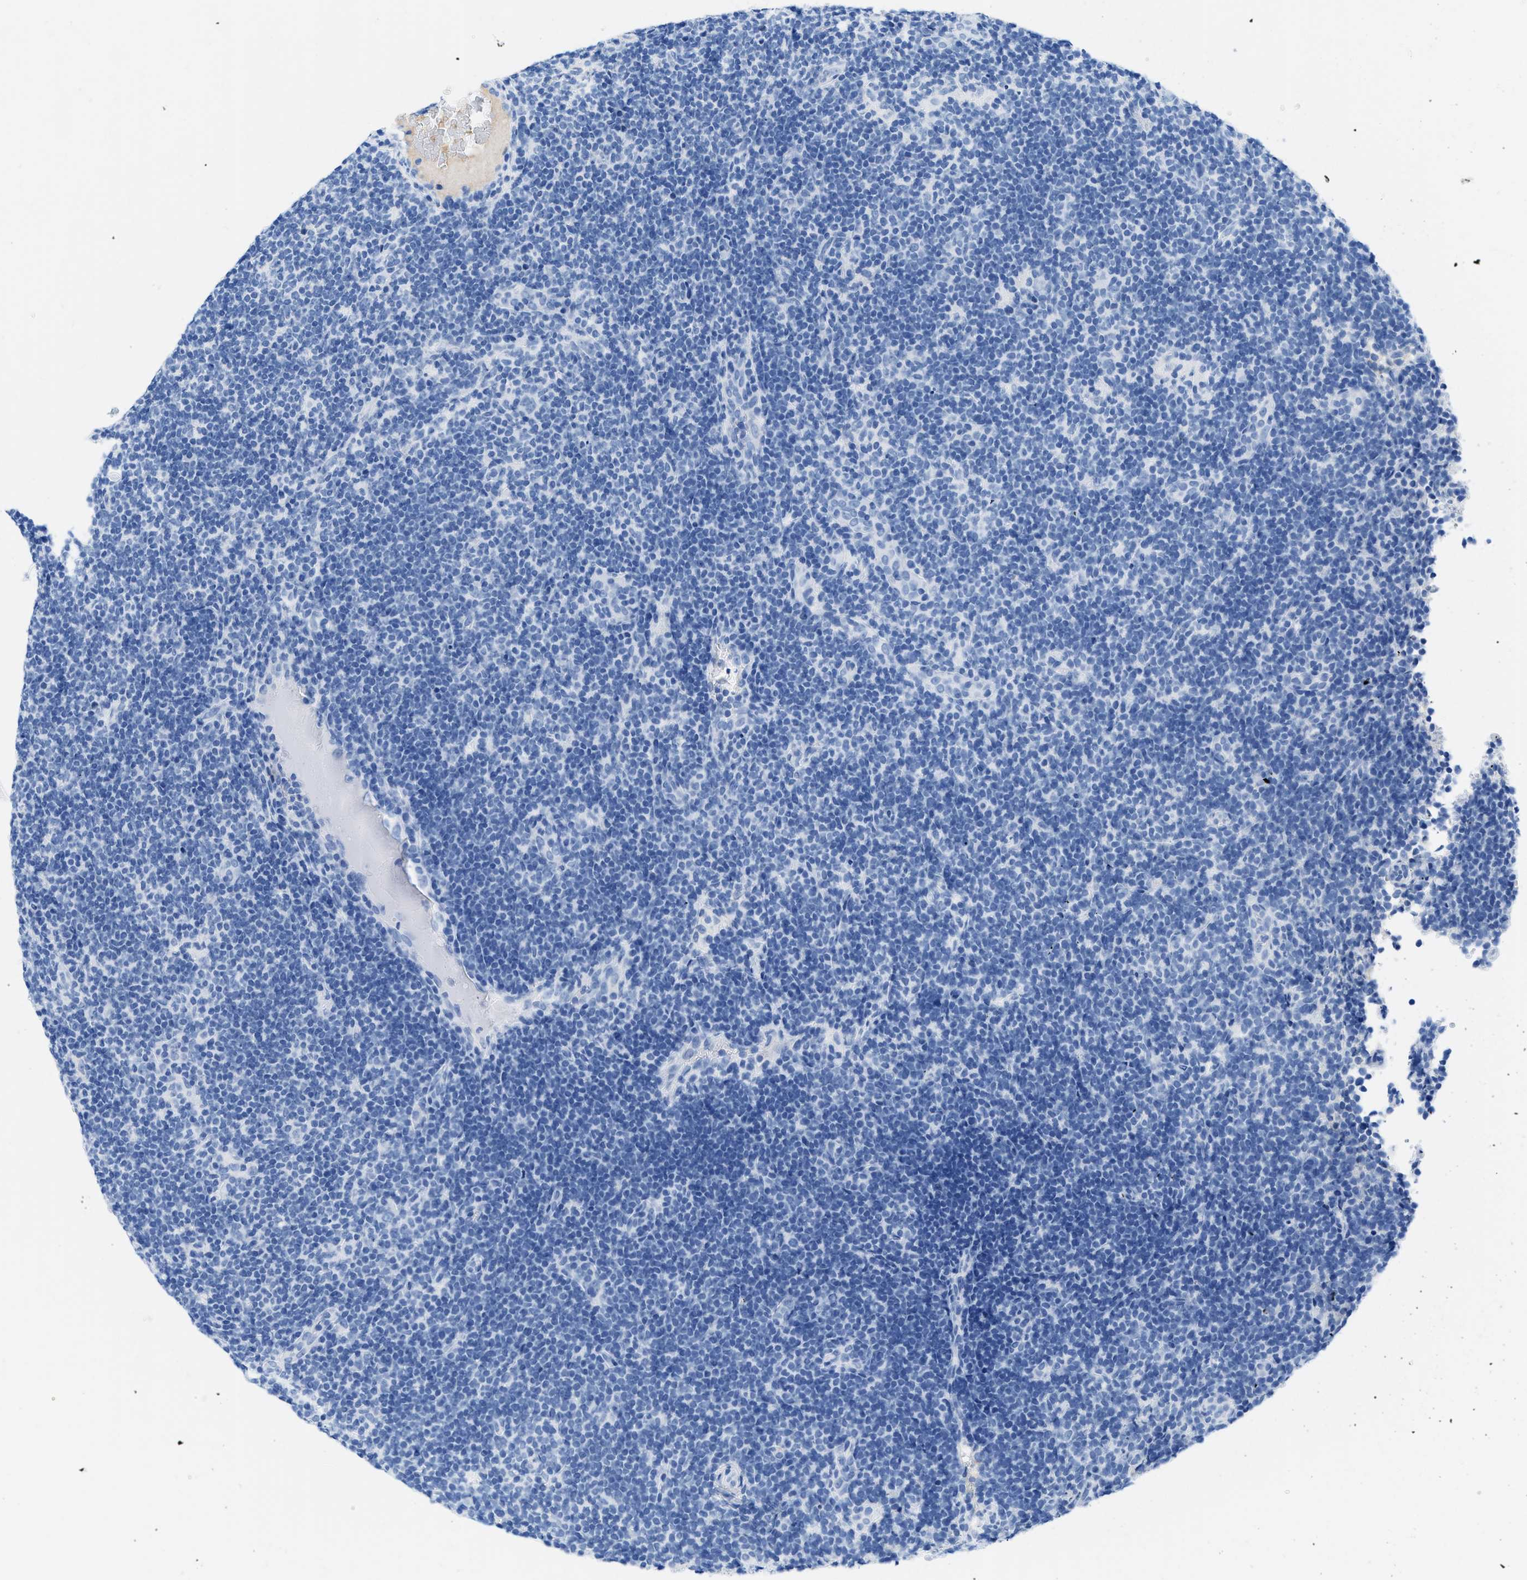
{"staining": {"intensity": "negative", "quantity": "none", "location": "none"}, "tissue": "lymphoma", "cell_type": "Tumor cells", "image_type": "cancer", "snomed": [{"axis": "morphology", "description": "Hodgkin's disease, NOS"}, {"axis": "topography", "description": "Lymph node"}], "caption": "A histopathology image of human Hodgkin's disease is negative for staining in tumor cells. (DAB (3,3'-diaminobenzidine) immunohistochemistry visualized using brightfield microscopy, high magnification).", "gene": "COL3A1", "patient": {"sex": "female", "age": 57}}